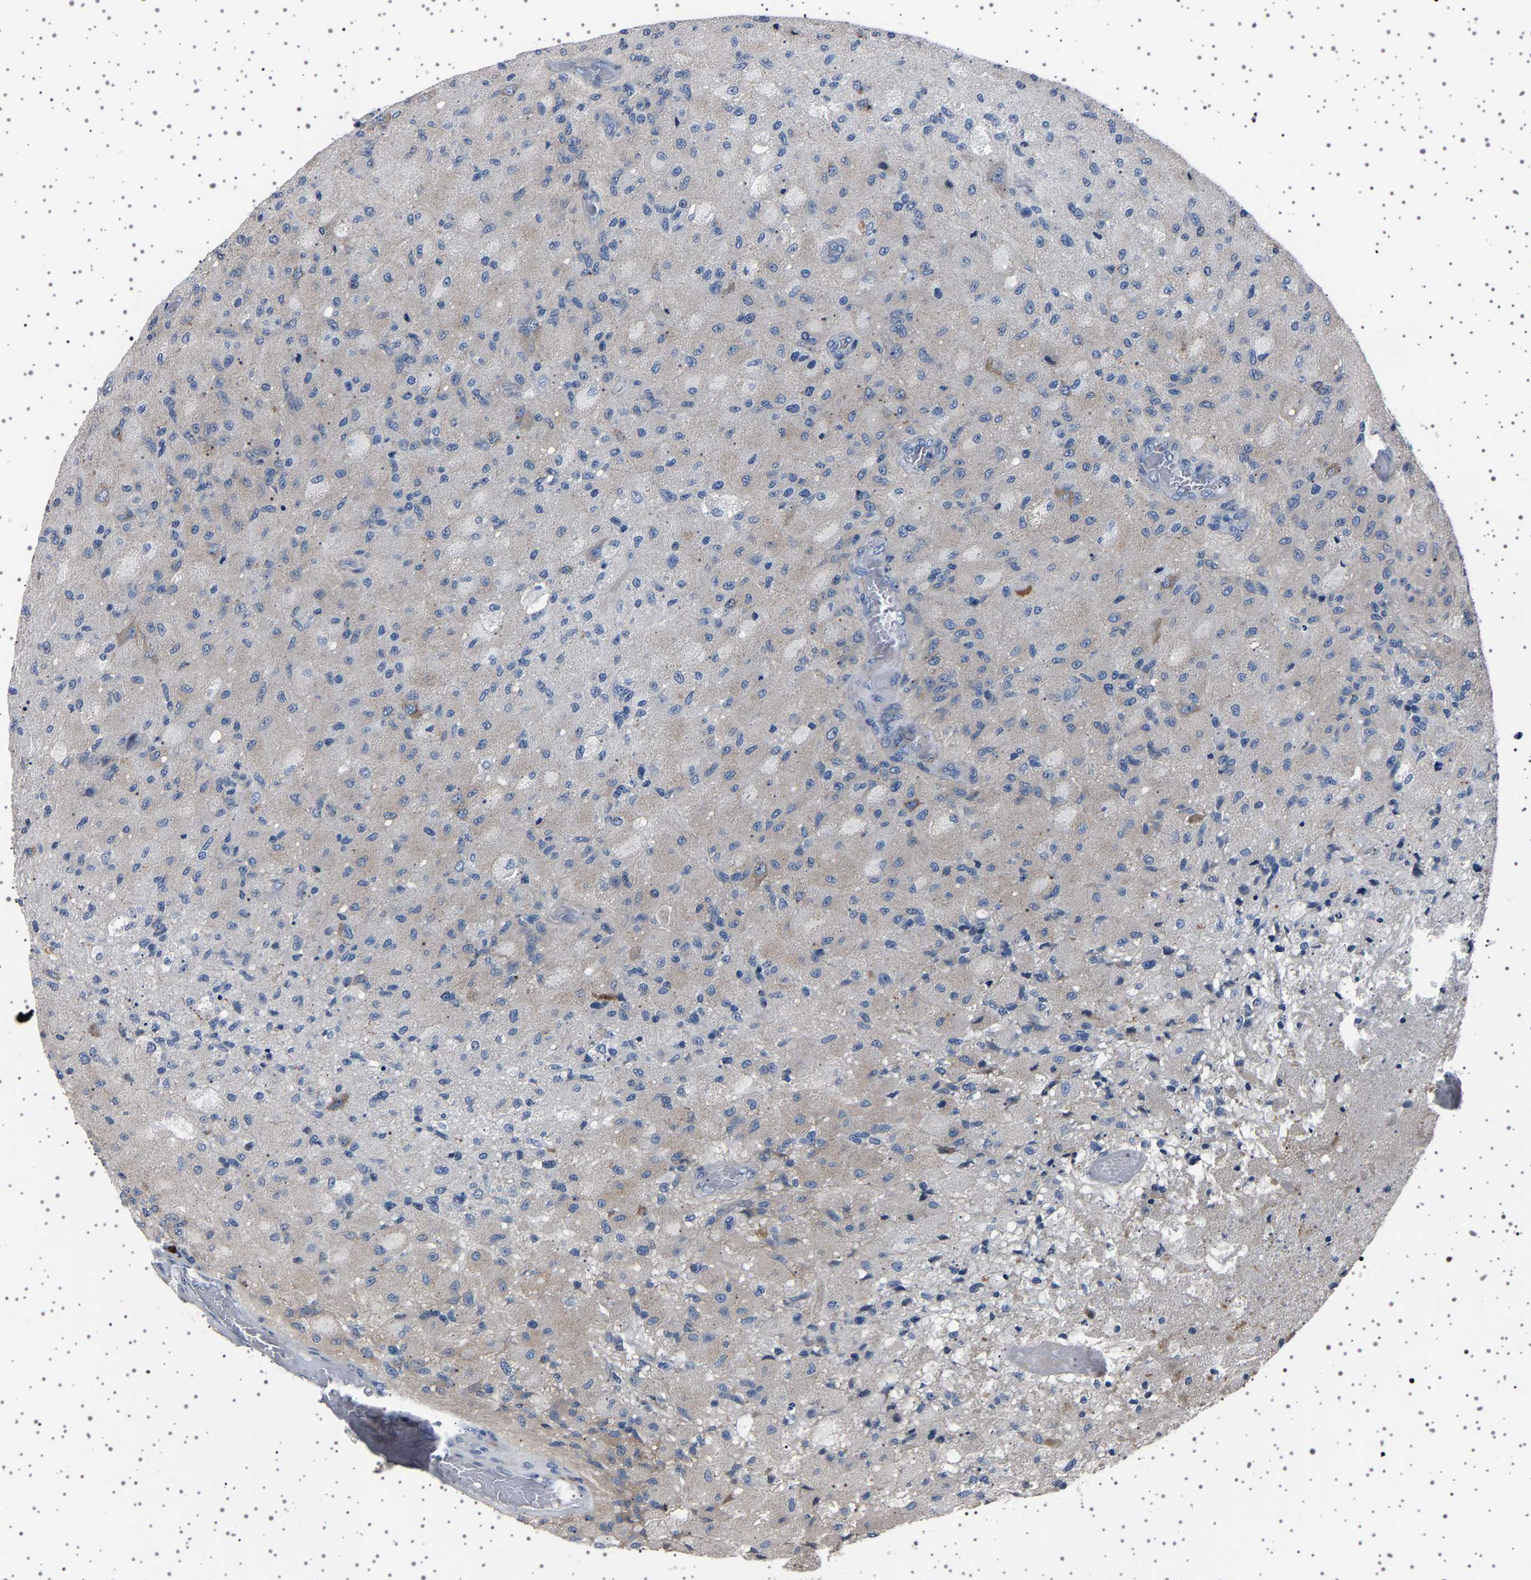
{"staining": {"intensity": "negative", "quantity": "none", "location": "none"}, "tissue": "glioma", "cell_type": "Tumor cells", "image_type": "cancer", "snomed": [{"axis": "morphology", "description": "Normal tissue, NOS"}, {"axis": "morphology", "description": "Glioma, malignant, High grade"}, {"axis": "topography", "description": "Cerebral cortex"}], "caption": "Tumor cells are negative for brown protein staining in malignant glioma (high-grade).", "gene": "PAK5", "patient": {"sex": "male", "age": 77}}